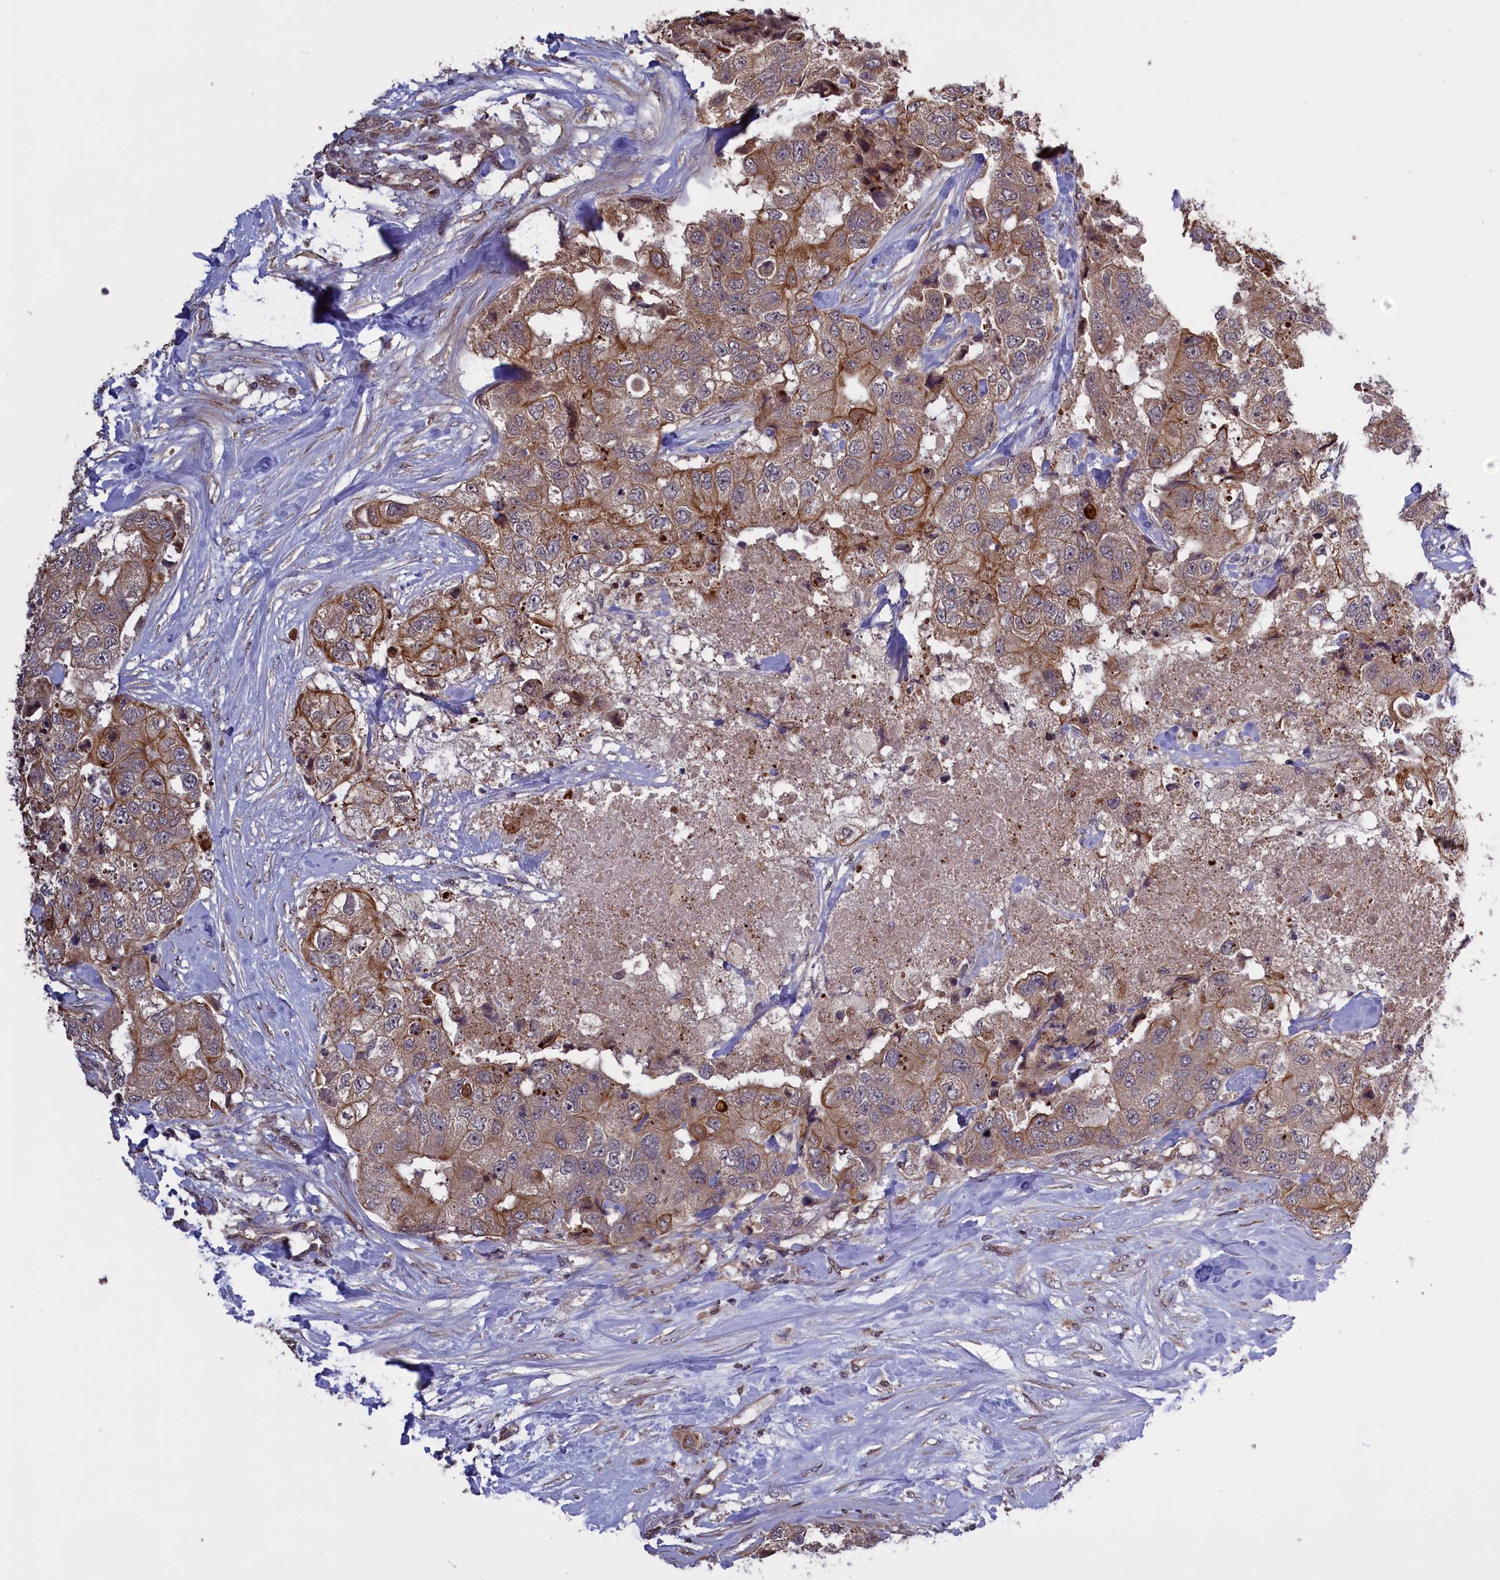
{"staining": {"intensity": "moderate", "quantity": ">75%", "location": "cytoplasmic/membranous"}, "tissue": "breast cancer", "cell_type": "Tumor cells", "image_type": "cancer", "snomed": [{"axis": "morphology", "description": "Duct carcinoma"}, {"axis": "topography", "description": "Breast"}], "caption": "The image demonstrates immunohistochemical staining of breast intraductal carcinoma. There is moderate cytoplasmic/membranous expression is appreciated in about >75% of tumor cells.", "gene": "DENND1B", "patient": {"sex": "female", "age": 62}}